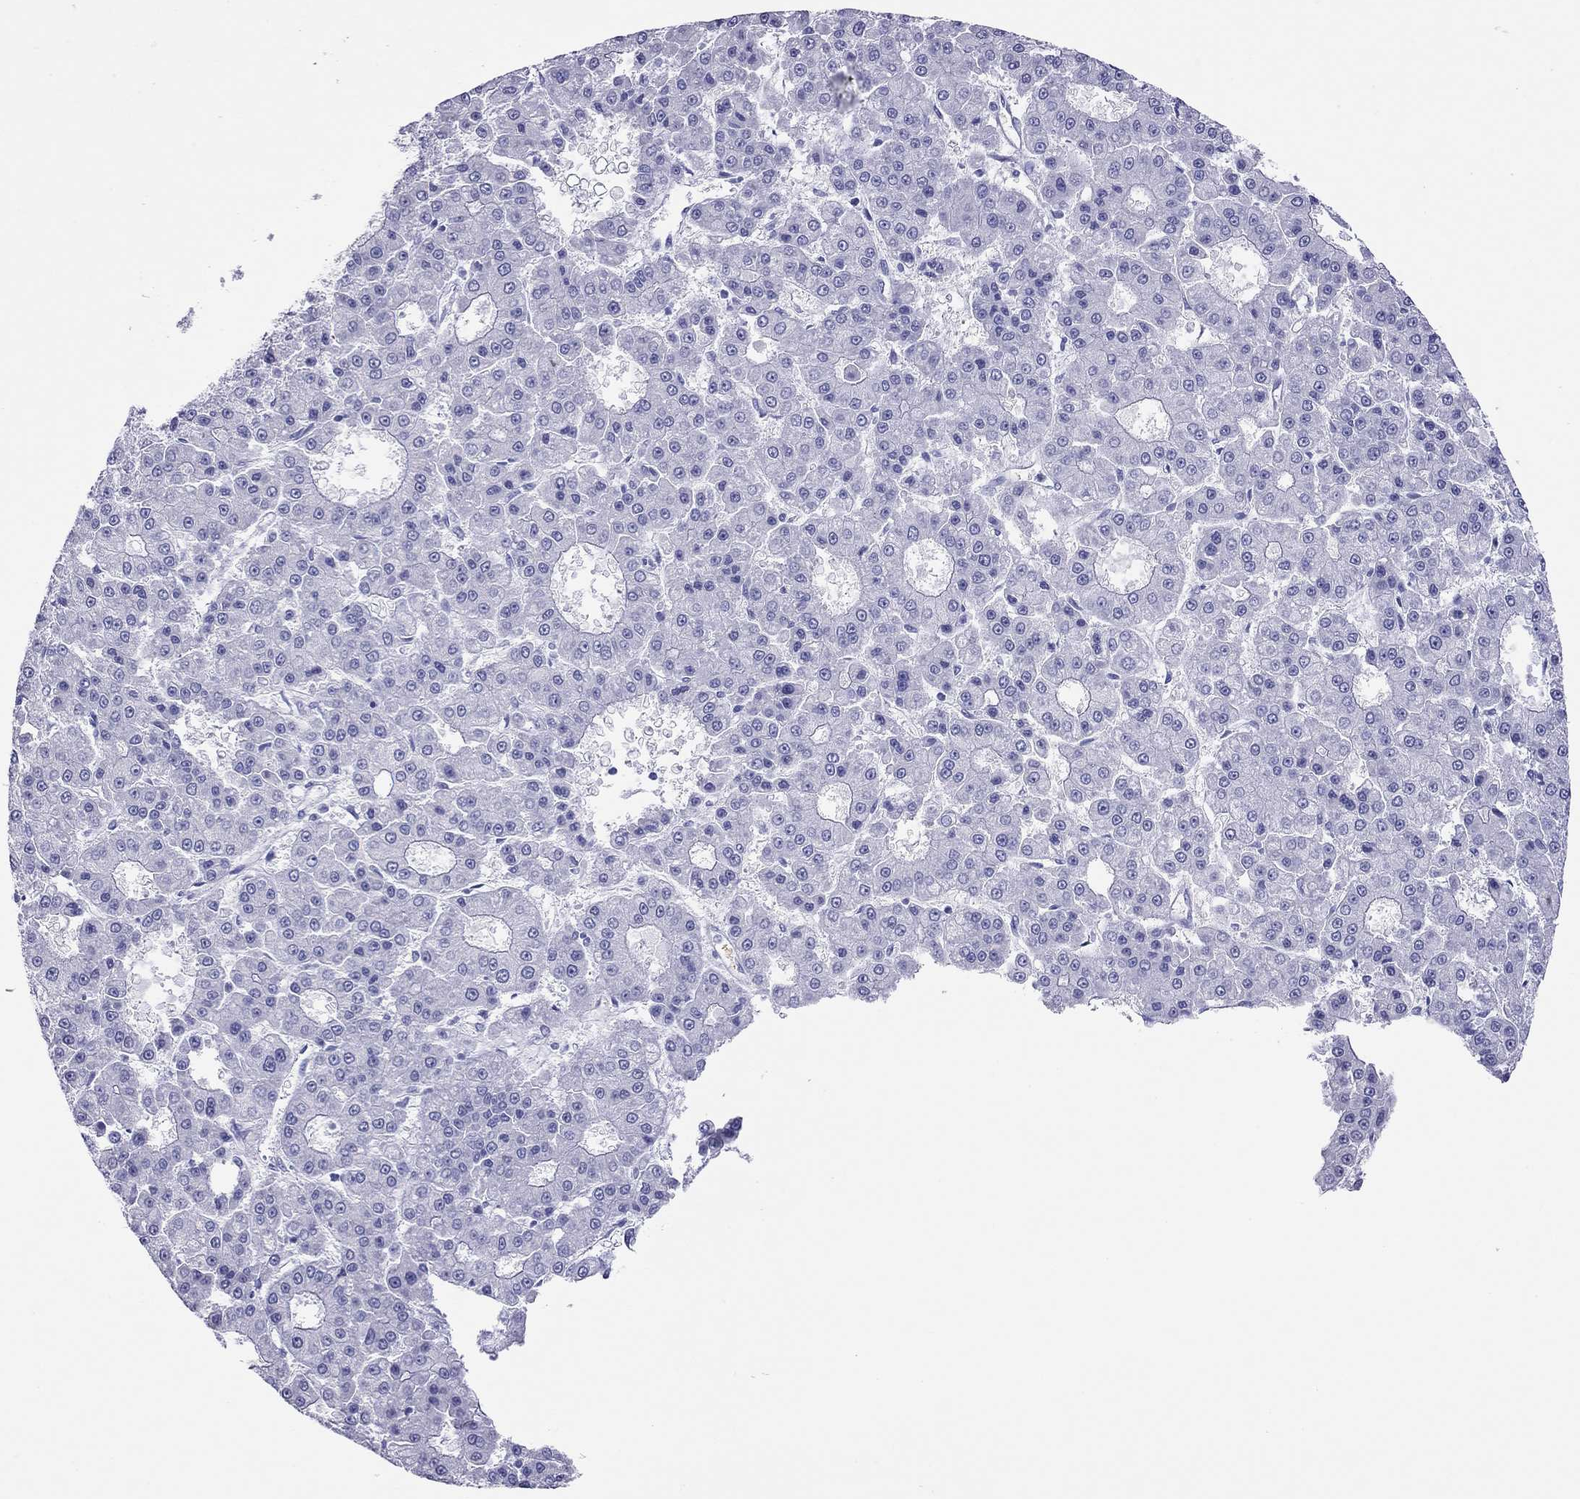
{"staining": {"intensity": "negative", "quantity": "none", "location": "none"}, "tissue": "liver cancer", "cell_type": "Tumor cells", "image_type": "cancer", "snomed": [{"axis": "morphology", "description": "Carcinoma, Hepatocellular, NOS"}, {"axis": "topography", "description": "Liver"}], "caption": "Tumor cells show no significant staining in liver cancer.", "gene": "PTPRN", "patient": {"sex": "male", "age": 70}}